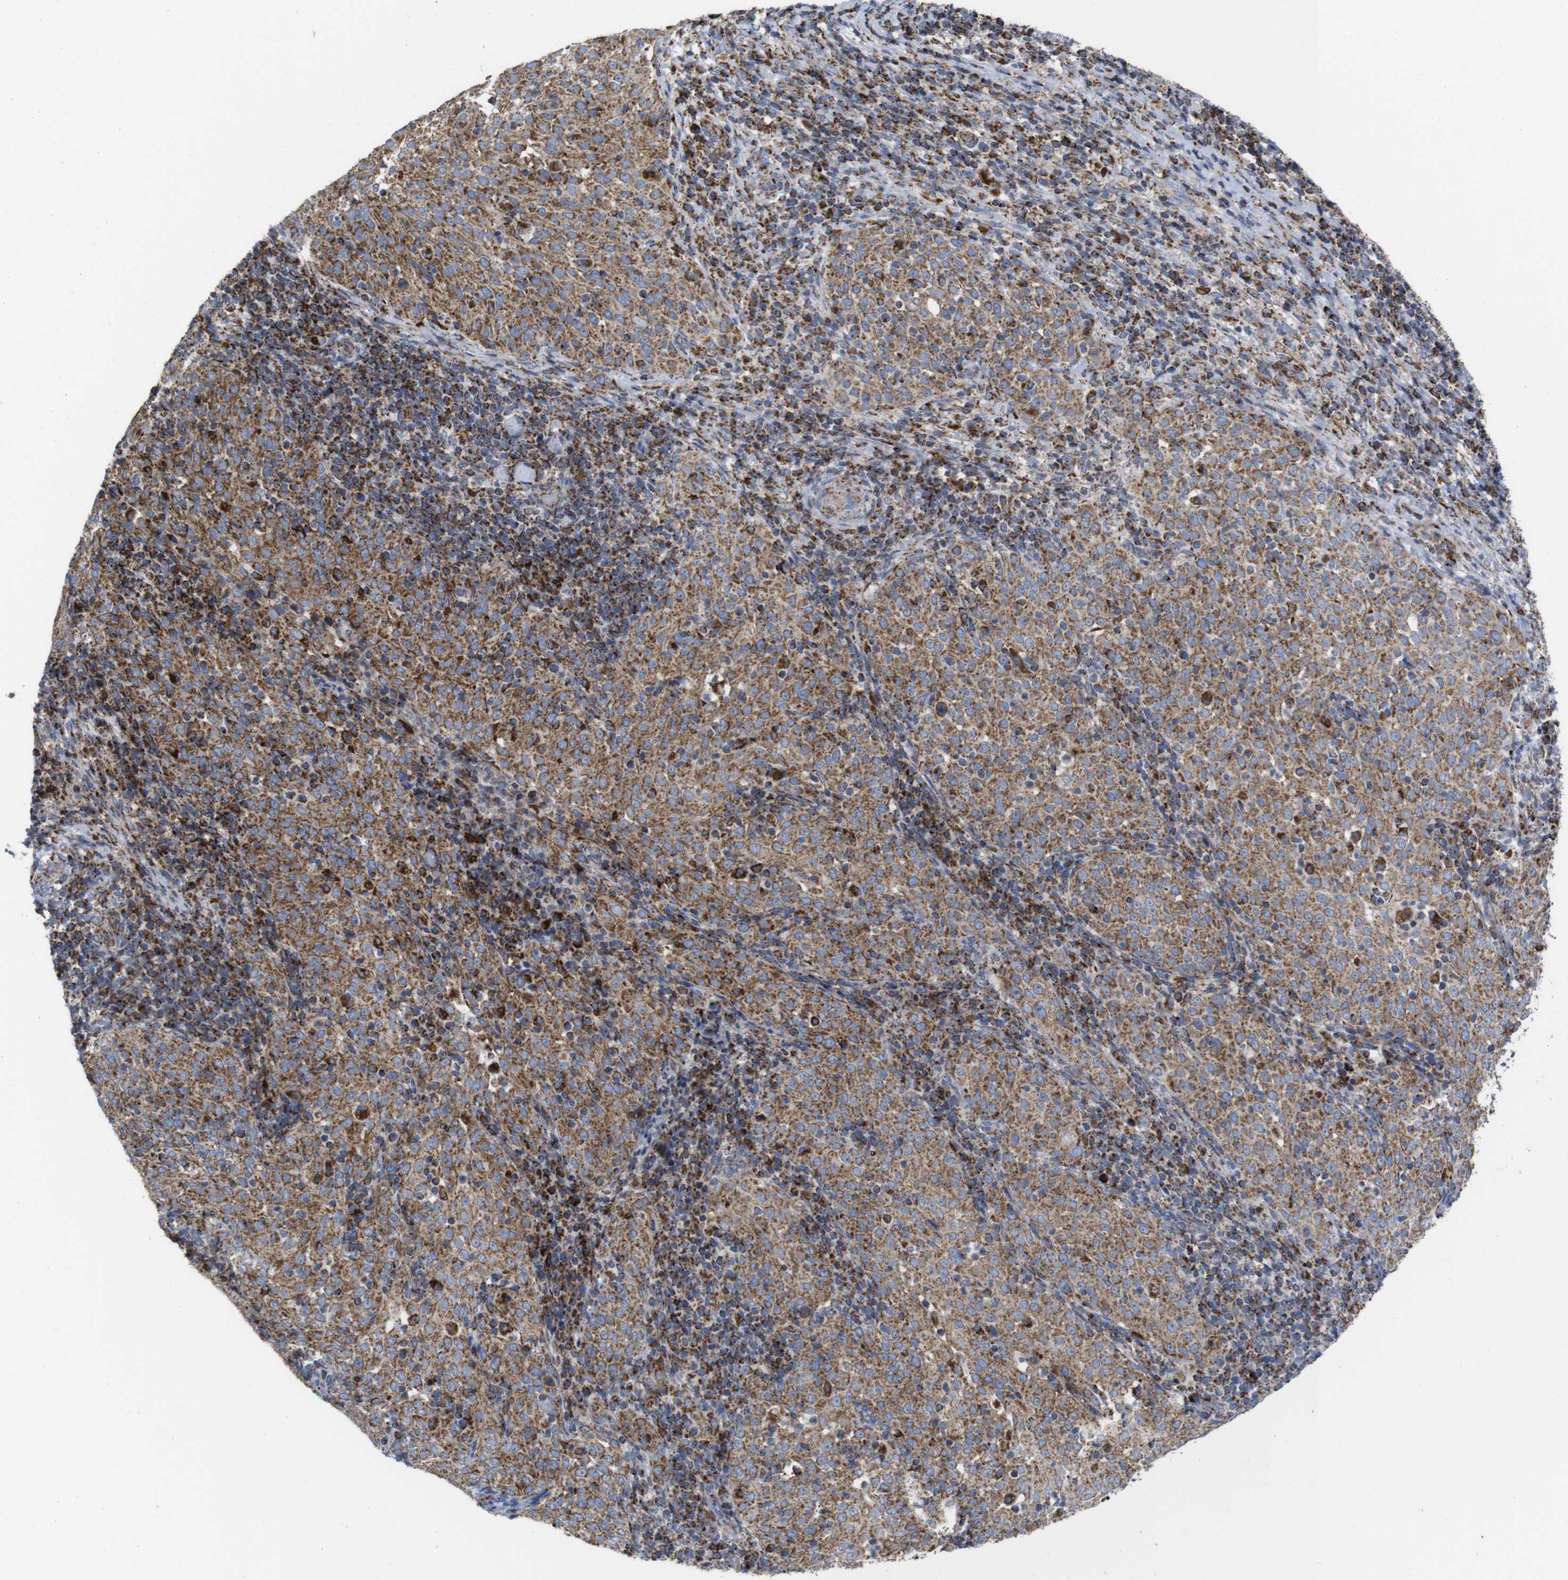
{"staining": {"intensity": "moderate", "quantity": ">75%", "location": "cytoplasmic/membranous"}, "tissue": "cervical cancer", "cell_type": "Tumor cells", "image_type": "cancer", "snomed": [{"axis": "morphology", "description": "Squamous cell carcinoma, NOS"}, {"axis": "topography", "description": "Cervix"}], "caption": "Tumor cells demonstrate medium levels of moderate cytoplasmic/membranous positivity in about >75% of cells in squamous cell carcinoma (cervical).", "gene": "TMEM192", "patient": {"sex": "female", "age": 51}}